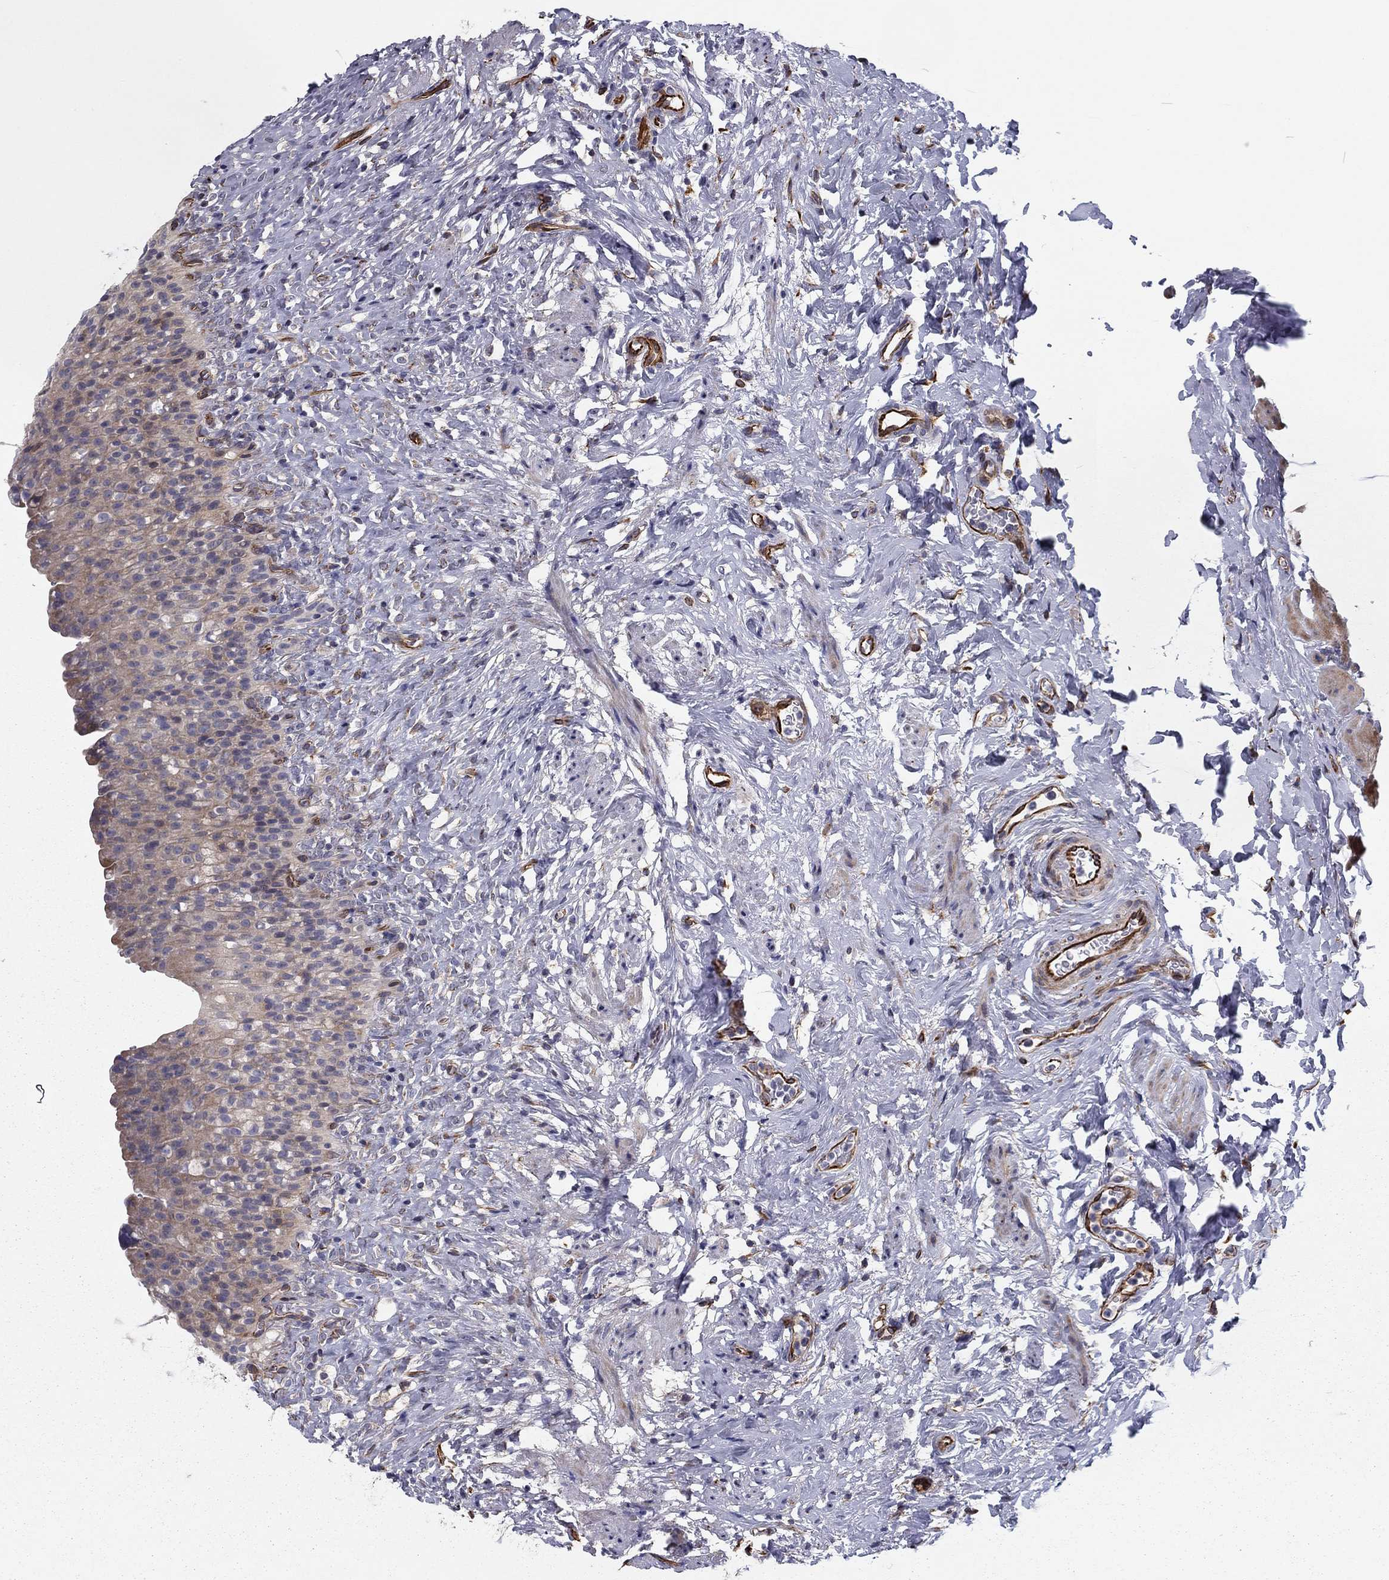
{"staining": {"intensity": "weak", "quantity": "<25%", "location": "cytoplasmic/membranous"}, "tissue": "urinary bladder", "cell_type": "Urothelial cells", "image_type": "normal", "snomed": [{"axis": "morphology", "description": "Normal tissue, NOS"}, {"axis": "topography", "description": "Urinary bladder"}], "caption": "A high-resolution histopathology image shows immunohistochemistry (IHC) staining of normal urinary bladder, which shows no significant positivity in urothelial cells.", "gene": "CLSTN1", "patient": {"sex": "male", "age": 76}}